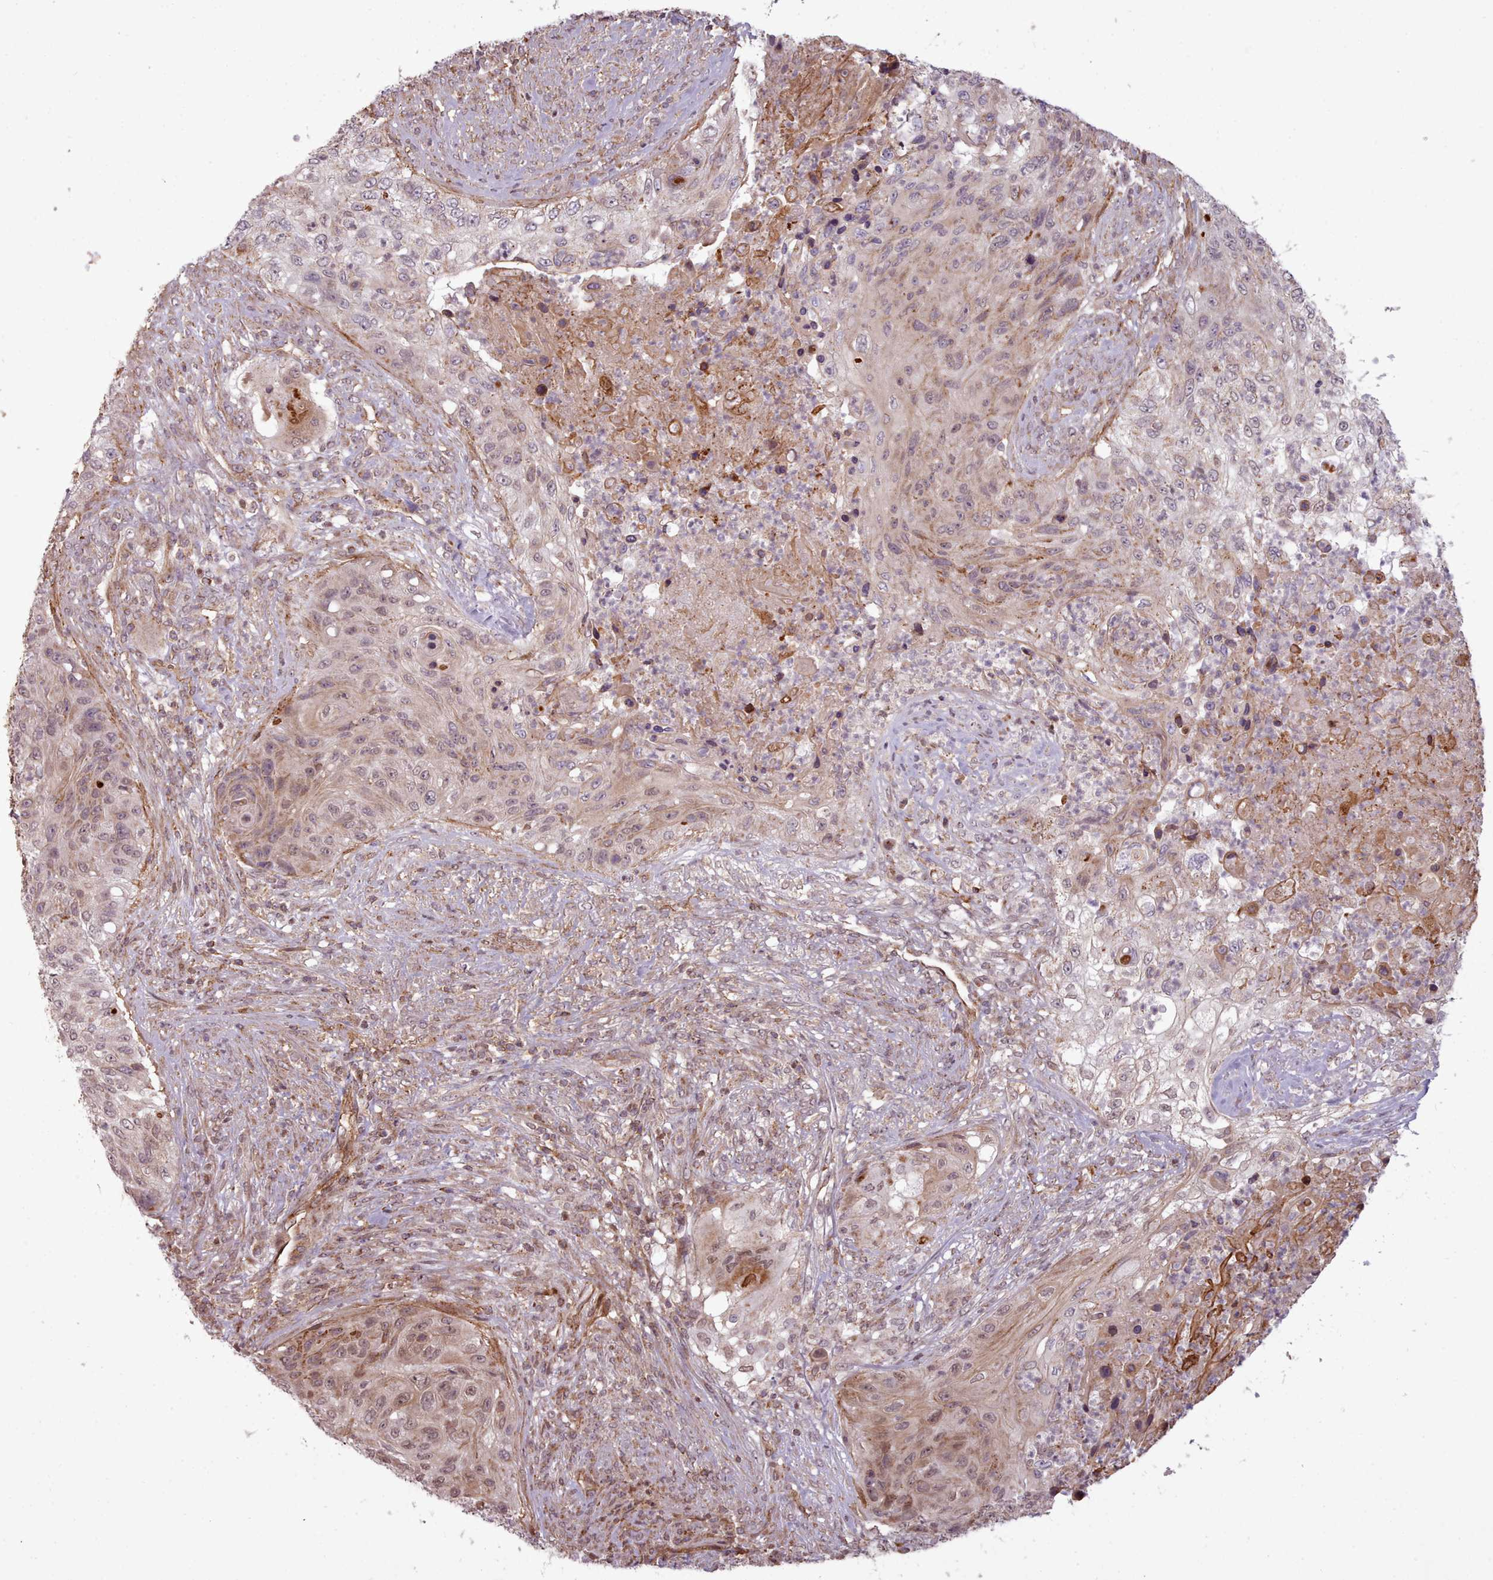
{"staining": {"intensity": "moderate", "quantity": "<25%", "location": "cytoplasmic/membranous"}, "tissue": "urothelial cancer", "cell_type": "Tumor cells", "image_type": "cancer", "snomed": [{"axis": "morphology", "description": "Urothelial carcinoma, High grade"}, {"axis": "topography", "description": "Urinary bladder"}], "caption": "Moderate cytoplasmic/membranous protein expression is seen in approximately <25% of tumor cells in urothelial cancer. The staining is performed using DAB (3,3'-diaminobenzidine) brown chromogen to label protein expression. The nuclei are counter-stained blue using hematoxylin.", "gene": "ZMYM4", "patient": {"sex": "female", "age": 60}}